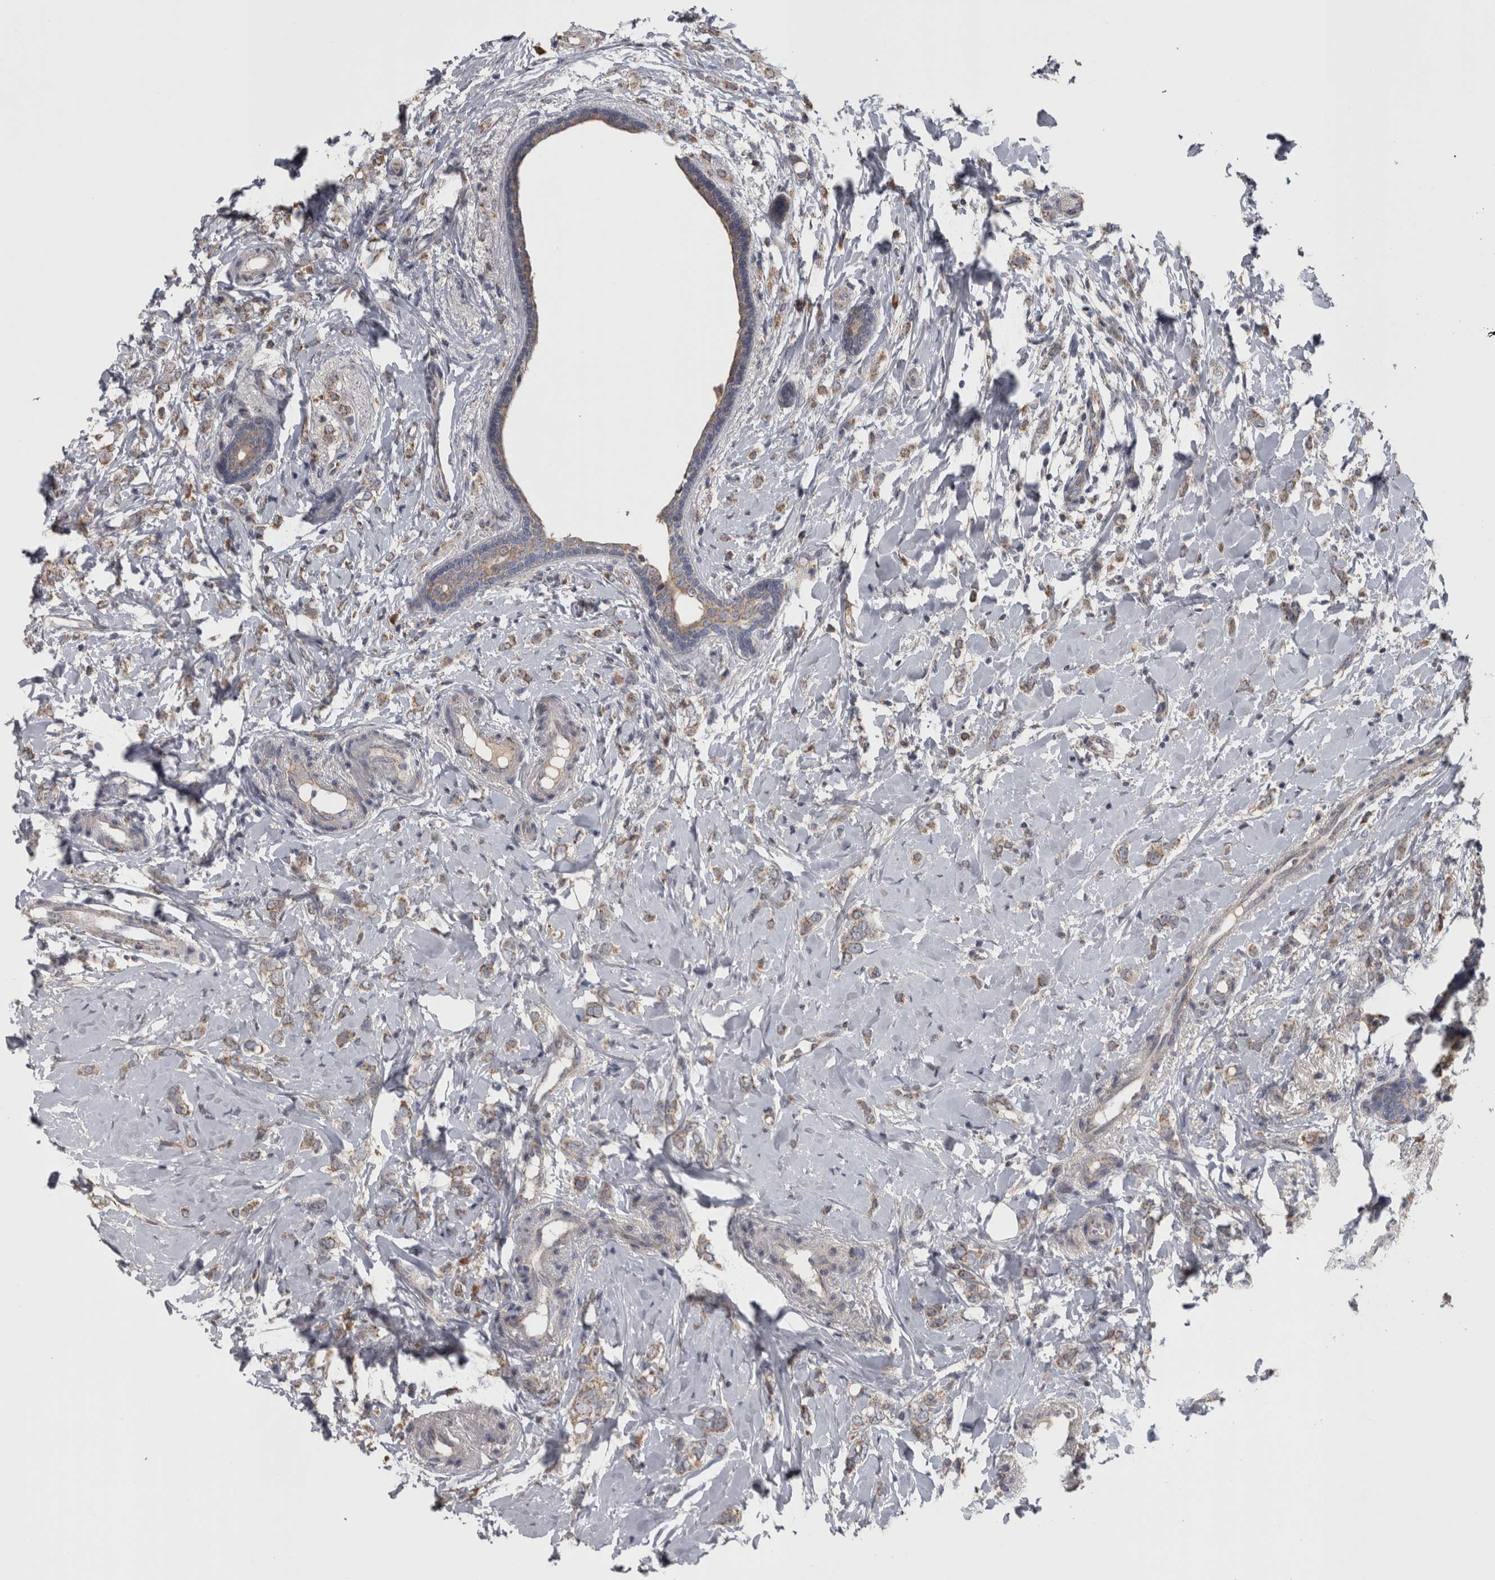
{"staining": {"intensity": "moderate", "quantity": ">75%", "location": "cytoplasmic/membranous"}, "tissue": "breast cancer", "cell_type": "Tumor cells", "image_type": "cancer", "snomed": [{"axis": "morphology", "description": "Normal tissue, NOS"}, {"axis": "morphology", "description": "Lobular carcinoma"}, {"axis": "topography", "description": "Breast"}], "caption": "This micrograph demonstrates immunohistochemistry (IHC) staining of breast lobular carcinoma, with medium moderate cytoplasmic/membranous positivity in about >75% of tumor cells.", "gene": "DBT", "patient": {"sex": "female", "age": 47}}